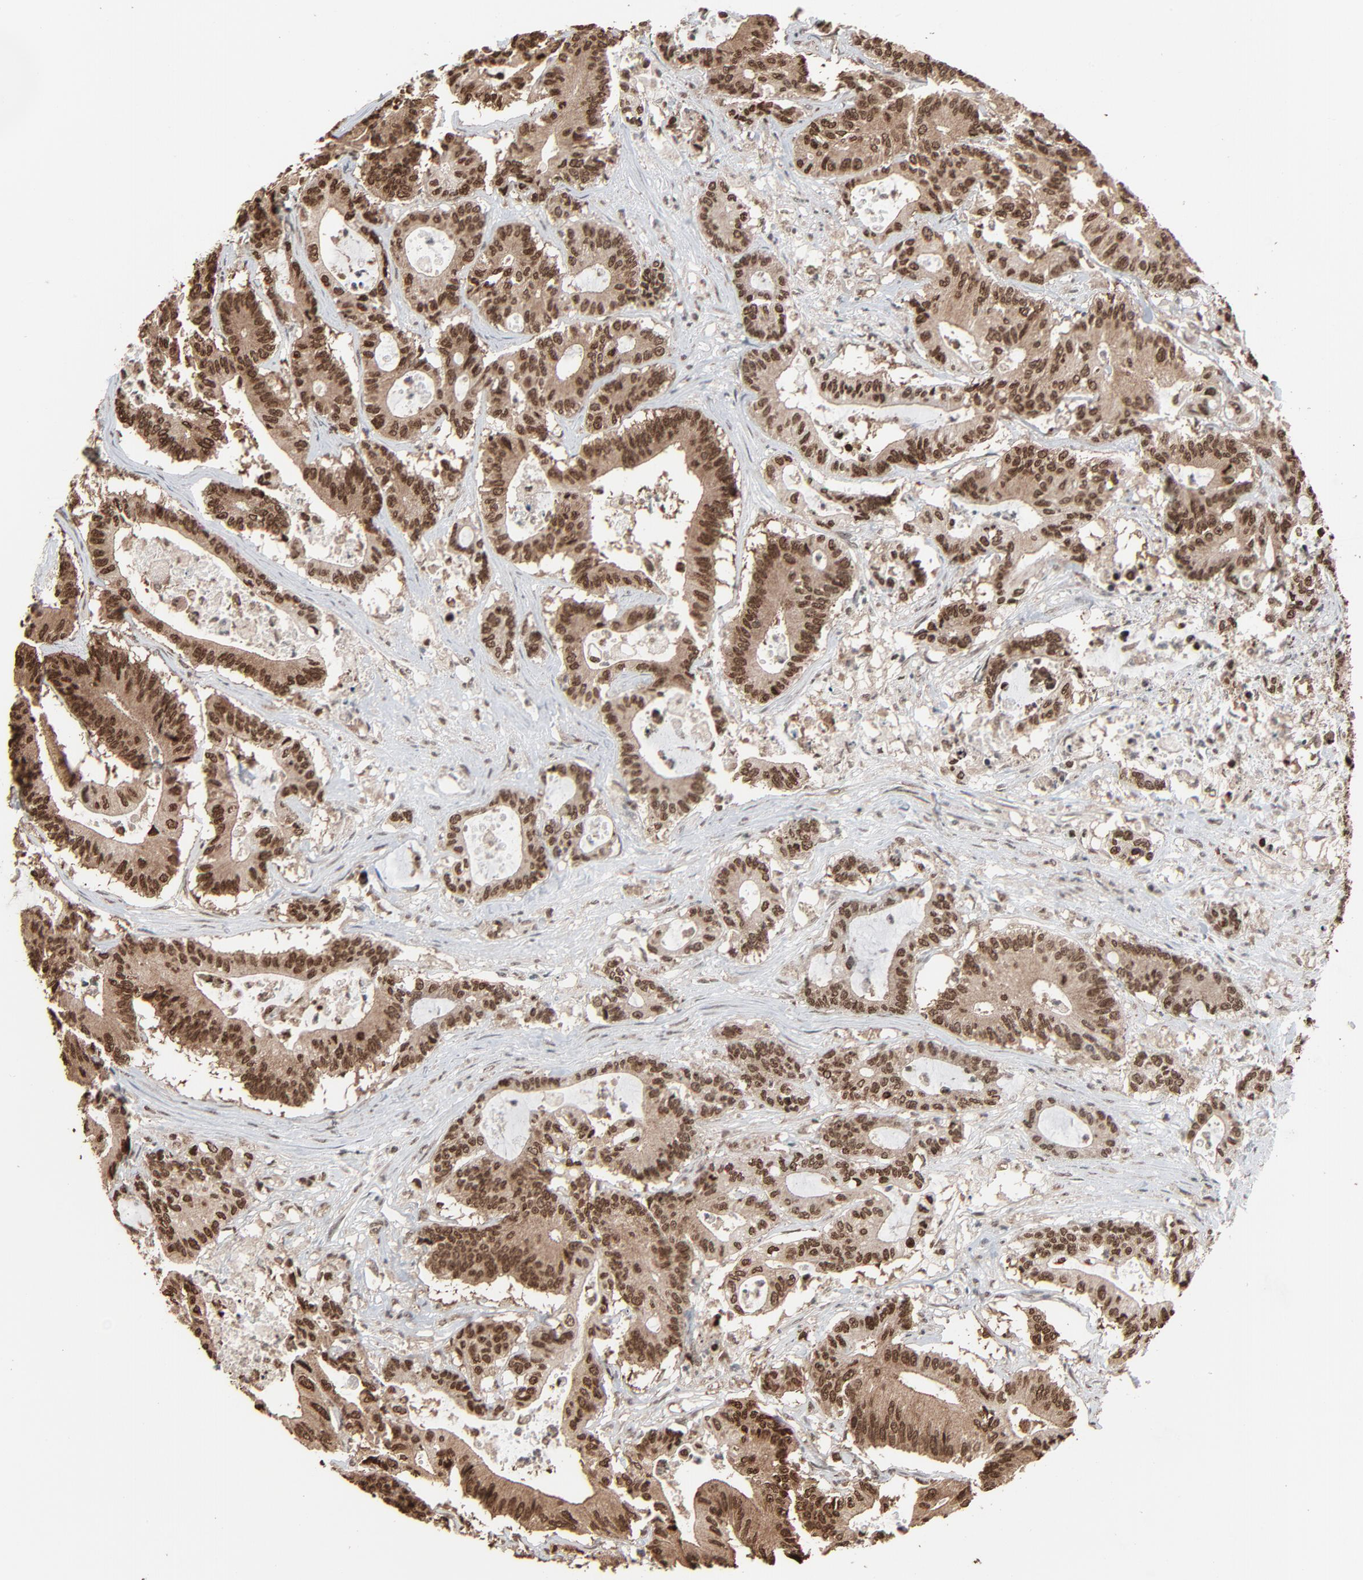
{"staining": {"intensity": "strong", "quantity": ">75%", "location": "cytoplasmic/membranous,nuclear"}, "tissue": "colorectal cancer", "cell_type": "Tumor cells", "image_type": "cancer", "snomed": [{"axis": "morphology", "description": "Adenocarcinoma, NOS"}, {"axis": "topography", "description": "Colon"}], "caption": "Human colorectal cancer (adenocarcinoma) stained with a protein marker displays strong staining in tumor cells.", "gene": "RPS6KA3", "patient": {"sex": "female", "age": 84}}